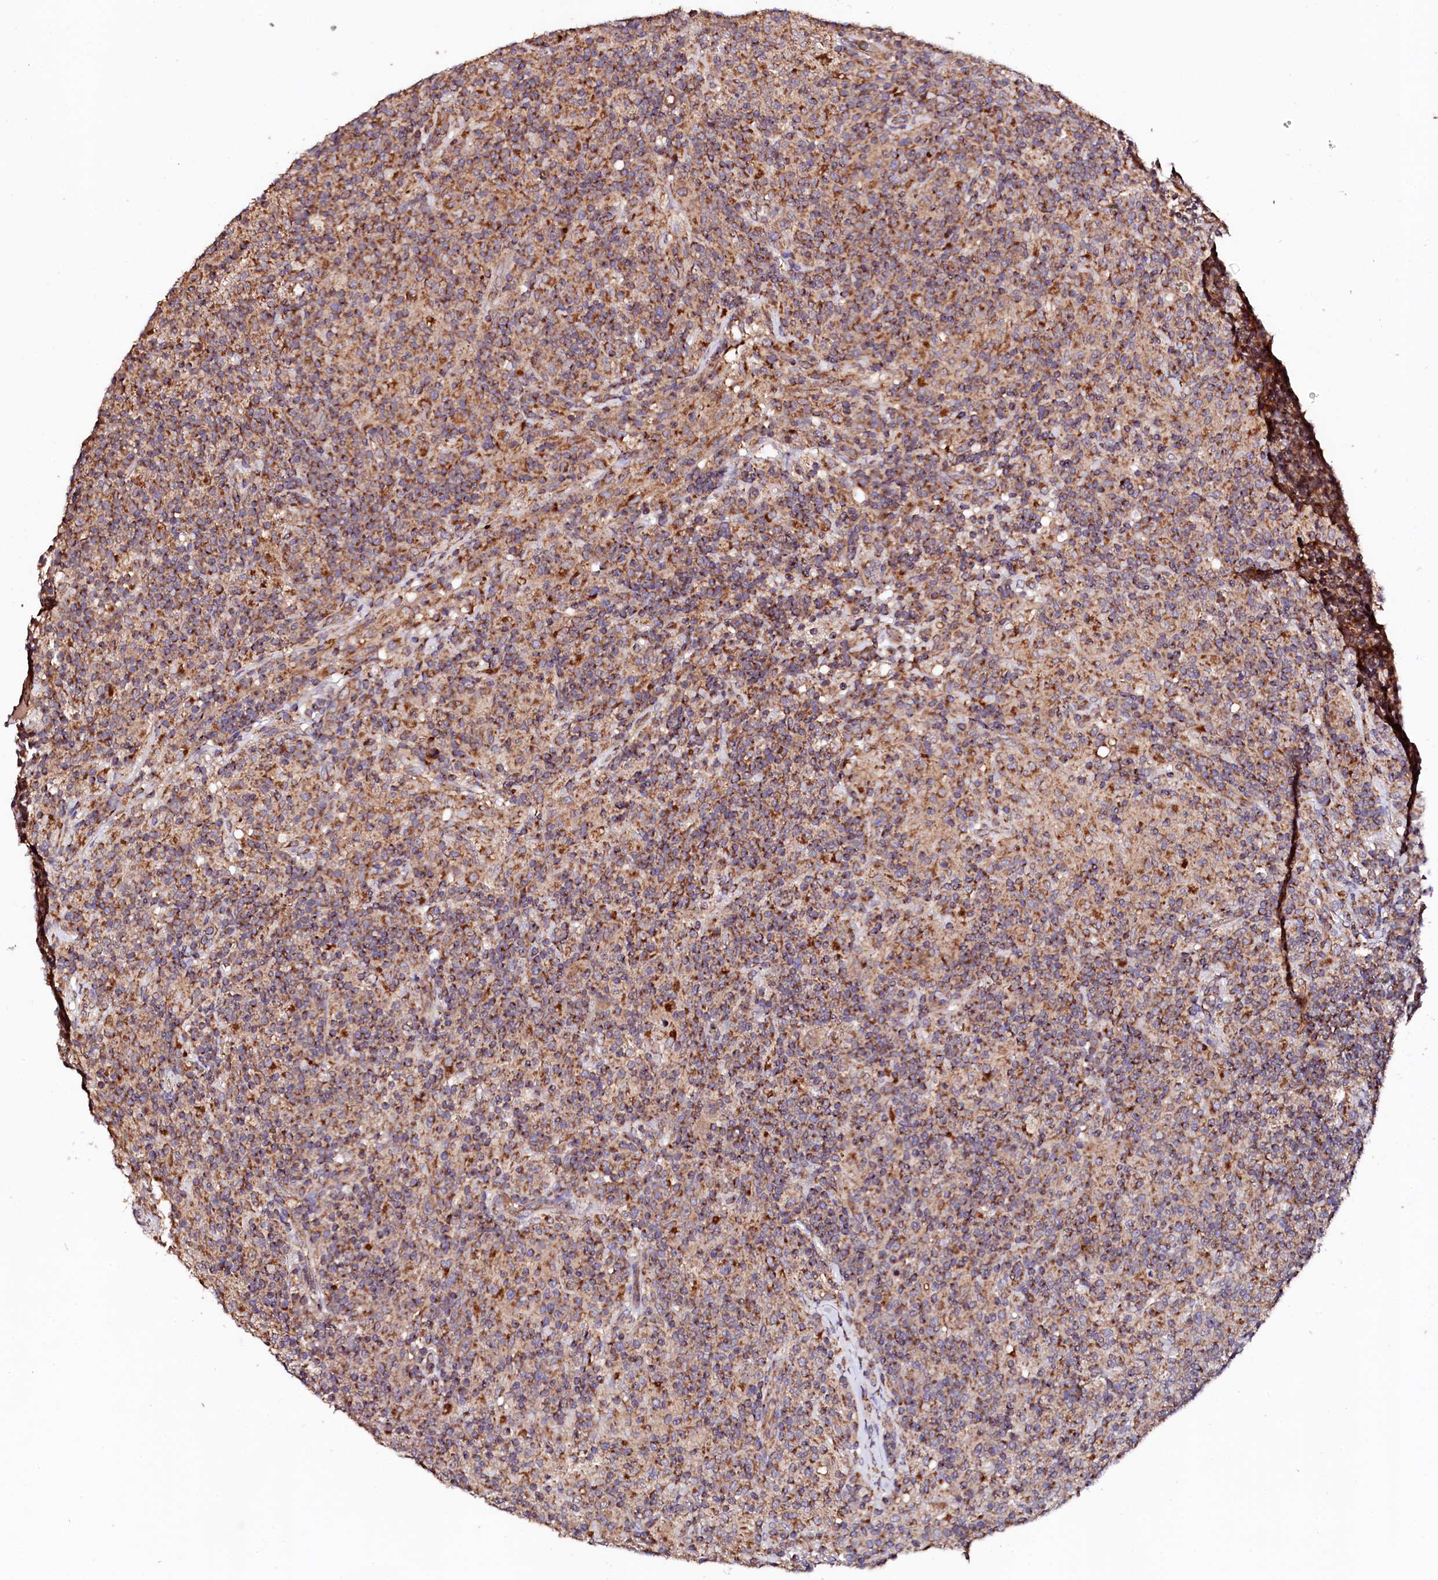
{"staining": {"intensity": "moderate", "quantity": ">75%", "location": "cytoplasmic/membranous"}, "tissue": "lymphoma", "cell_type": "Tumor cells", "image_type": "cancer", "snomed": [{"axis": "morphology", "description": "Hodgkin's disease, NOS"}, {"axis": "topography", "description": "Lymph node"}], "caption": "IHC micrograph of neoplastic tissue: human Hodgkin's disease stained using IHC exhibits medium levels of moderate protein expression localized specifically in the cytoplasmic/membranous of tumor cells, appearing as a cytoplasmic/membranous brown color.", "gene": "ST3GAL1", "patient": {"sex": "male", "age": 70}}